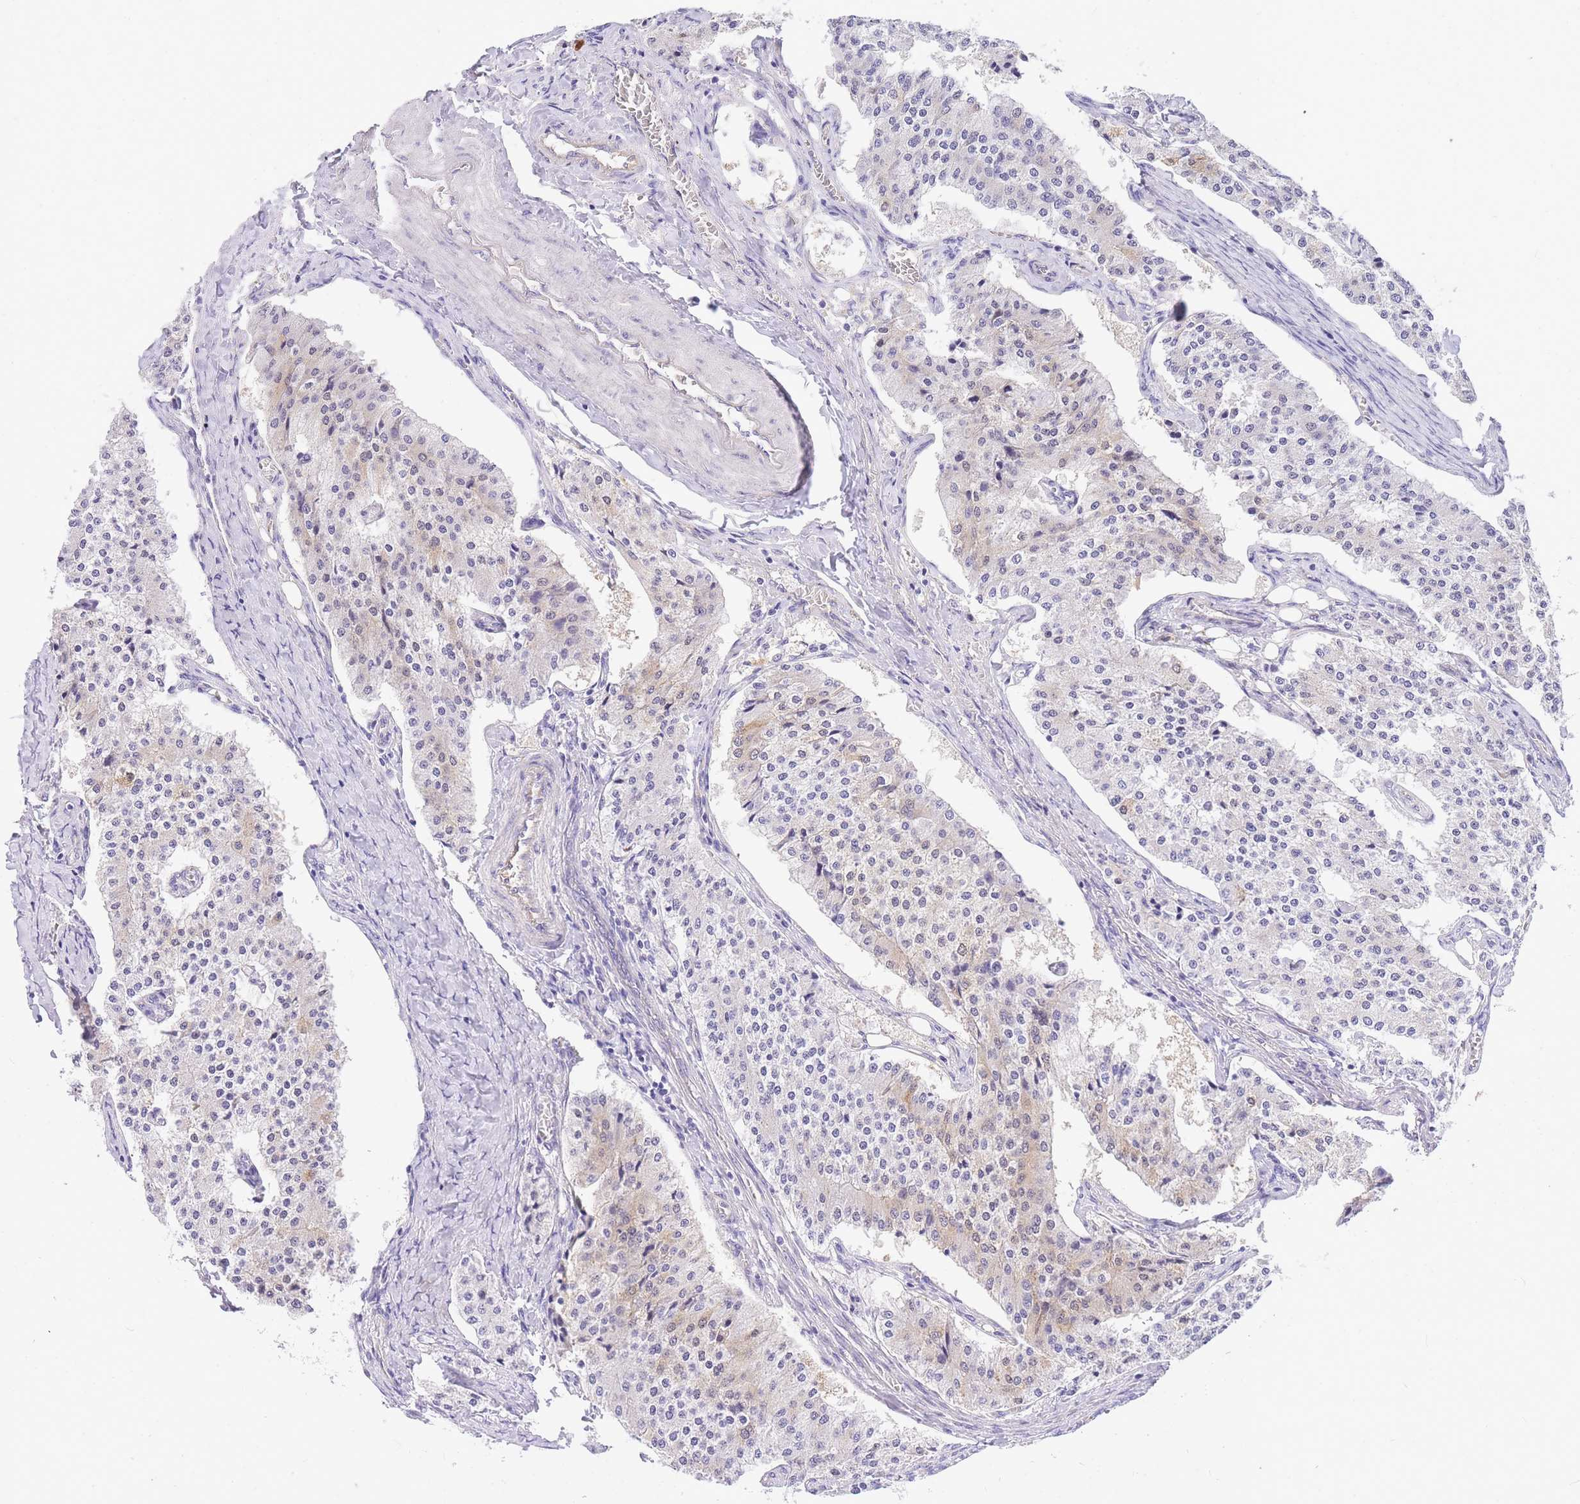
{"staining": {"intensity": "weak", "quantity": "<25%", "location": "cytoplasmic/membranous"}, "tissue": "carcinoid", "cell_type": "Tumor cells", "image_type": "cancer", "snomed": [{"axis": "morphology", "description": "Carcinoid, malignant, NOS"}, {"axis": "topography", "description": "Colon"}], "caption": "IHC micrograph of human malignant carcinoid stained for a protein (brown), which reveals no expression in tumor cells.", "gene": "SRSF12", "patient": {"sex": "female", "age": 52}}